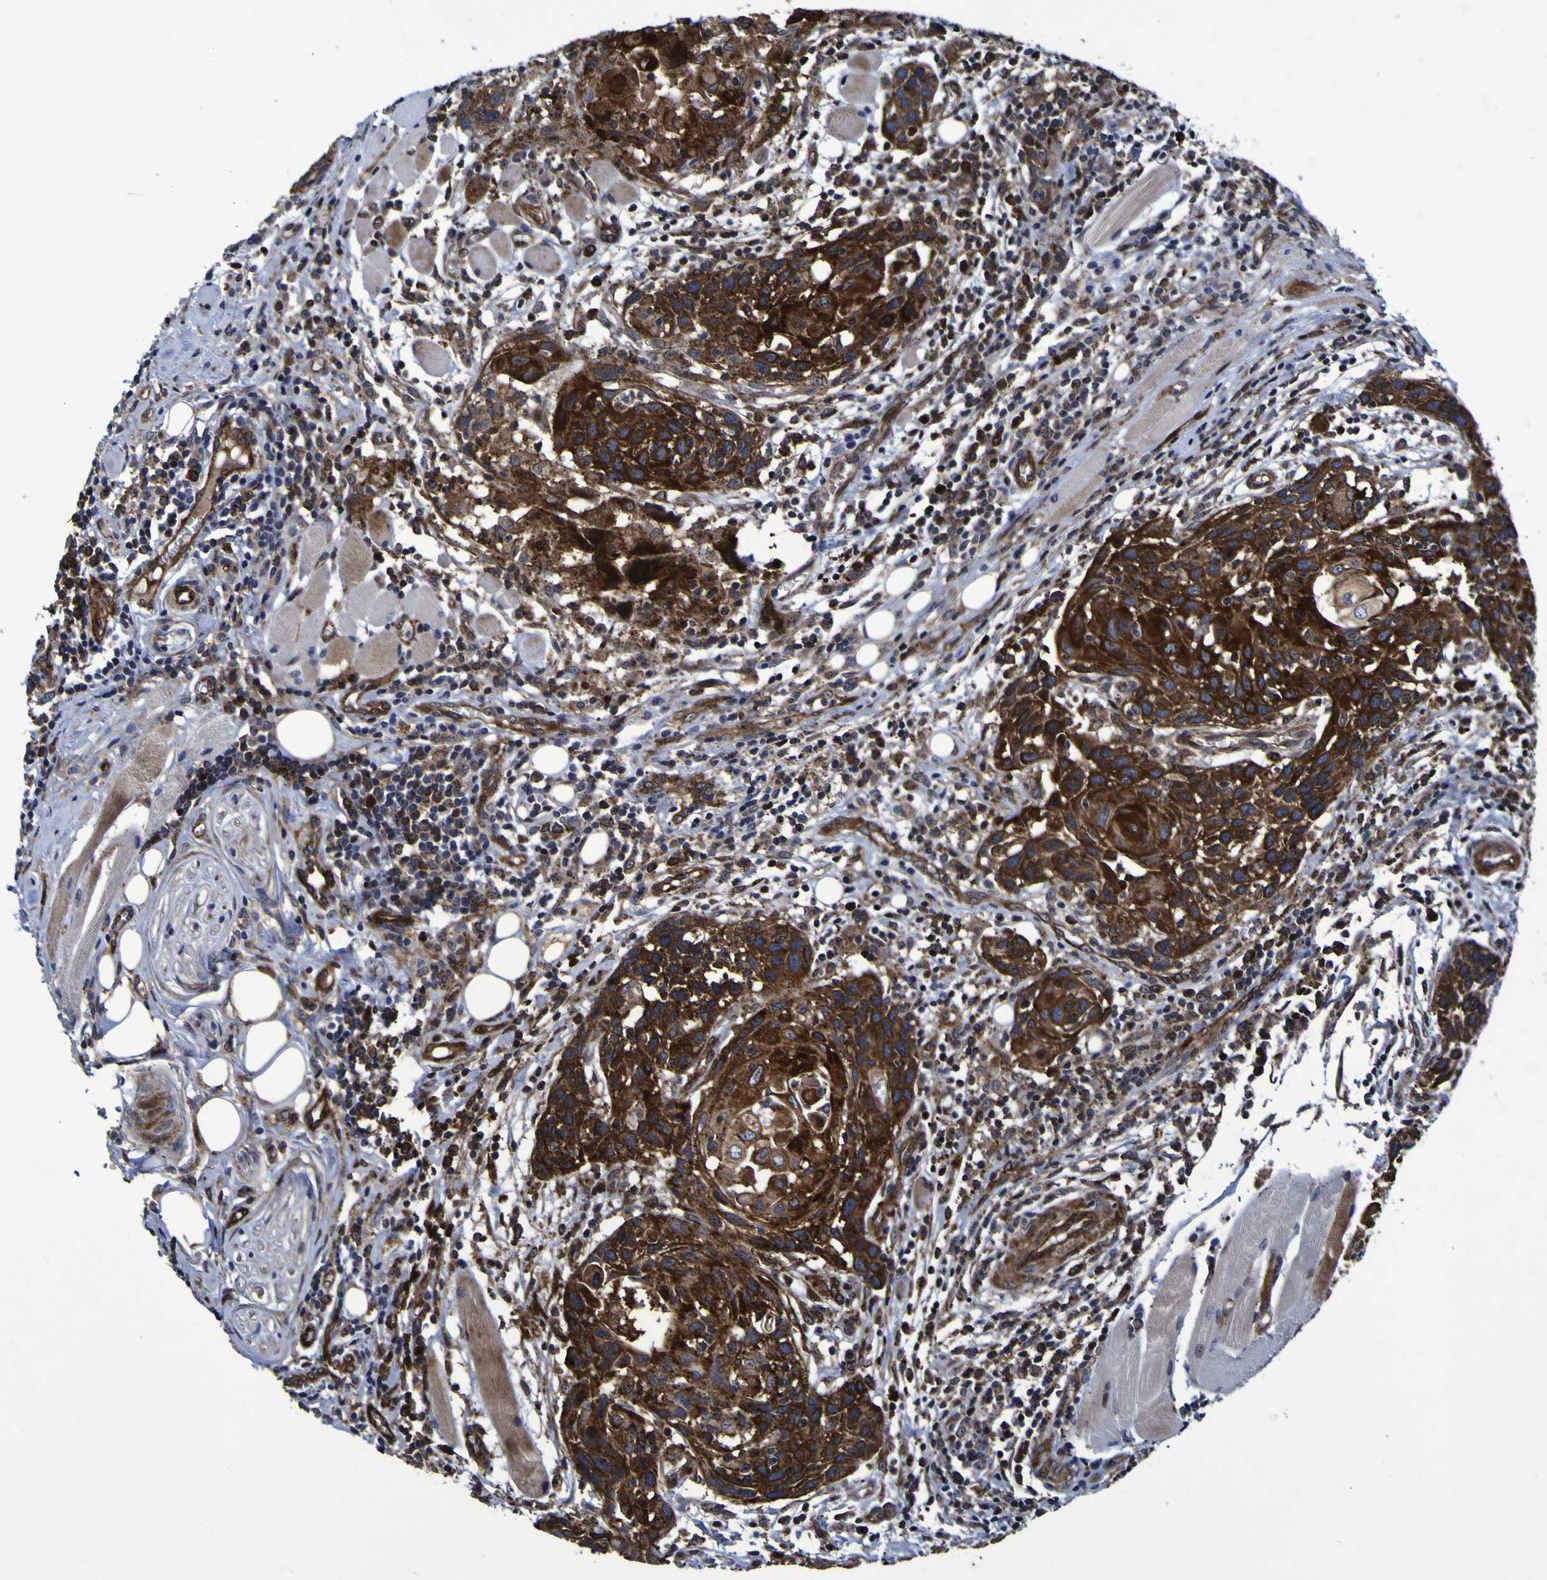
{"staining": {"intensity": "strong", "quantity": ">75%", "location": "cytoplasmic/membranous,nuclear"}, "tissue": "head and neck cancer", "cell_type": "Tumor cells", "image_type": "cancer", "snomed": [{"axis": "morphology", "description": "Squamous cell carcinoma, NOS"}, {"axis": "topography", "description": "Oral tissue"}, {"axis": "topography", "description": "Head-Neck"}], "caption": "Immunohistochemistry (DAB (3,3'-diaminobenzidine)) staining of squamous cell carcinoma (head and neck) demonstrates strong cytoplasmic/membranous and nuclear protein expression in about >75% of tumor cells.", "gene": "MGLL", "patient": {"sex": "female", "age": 50}}